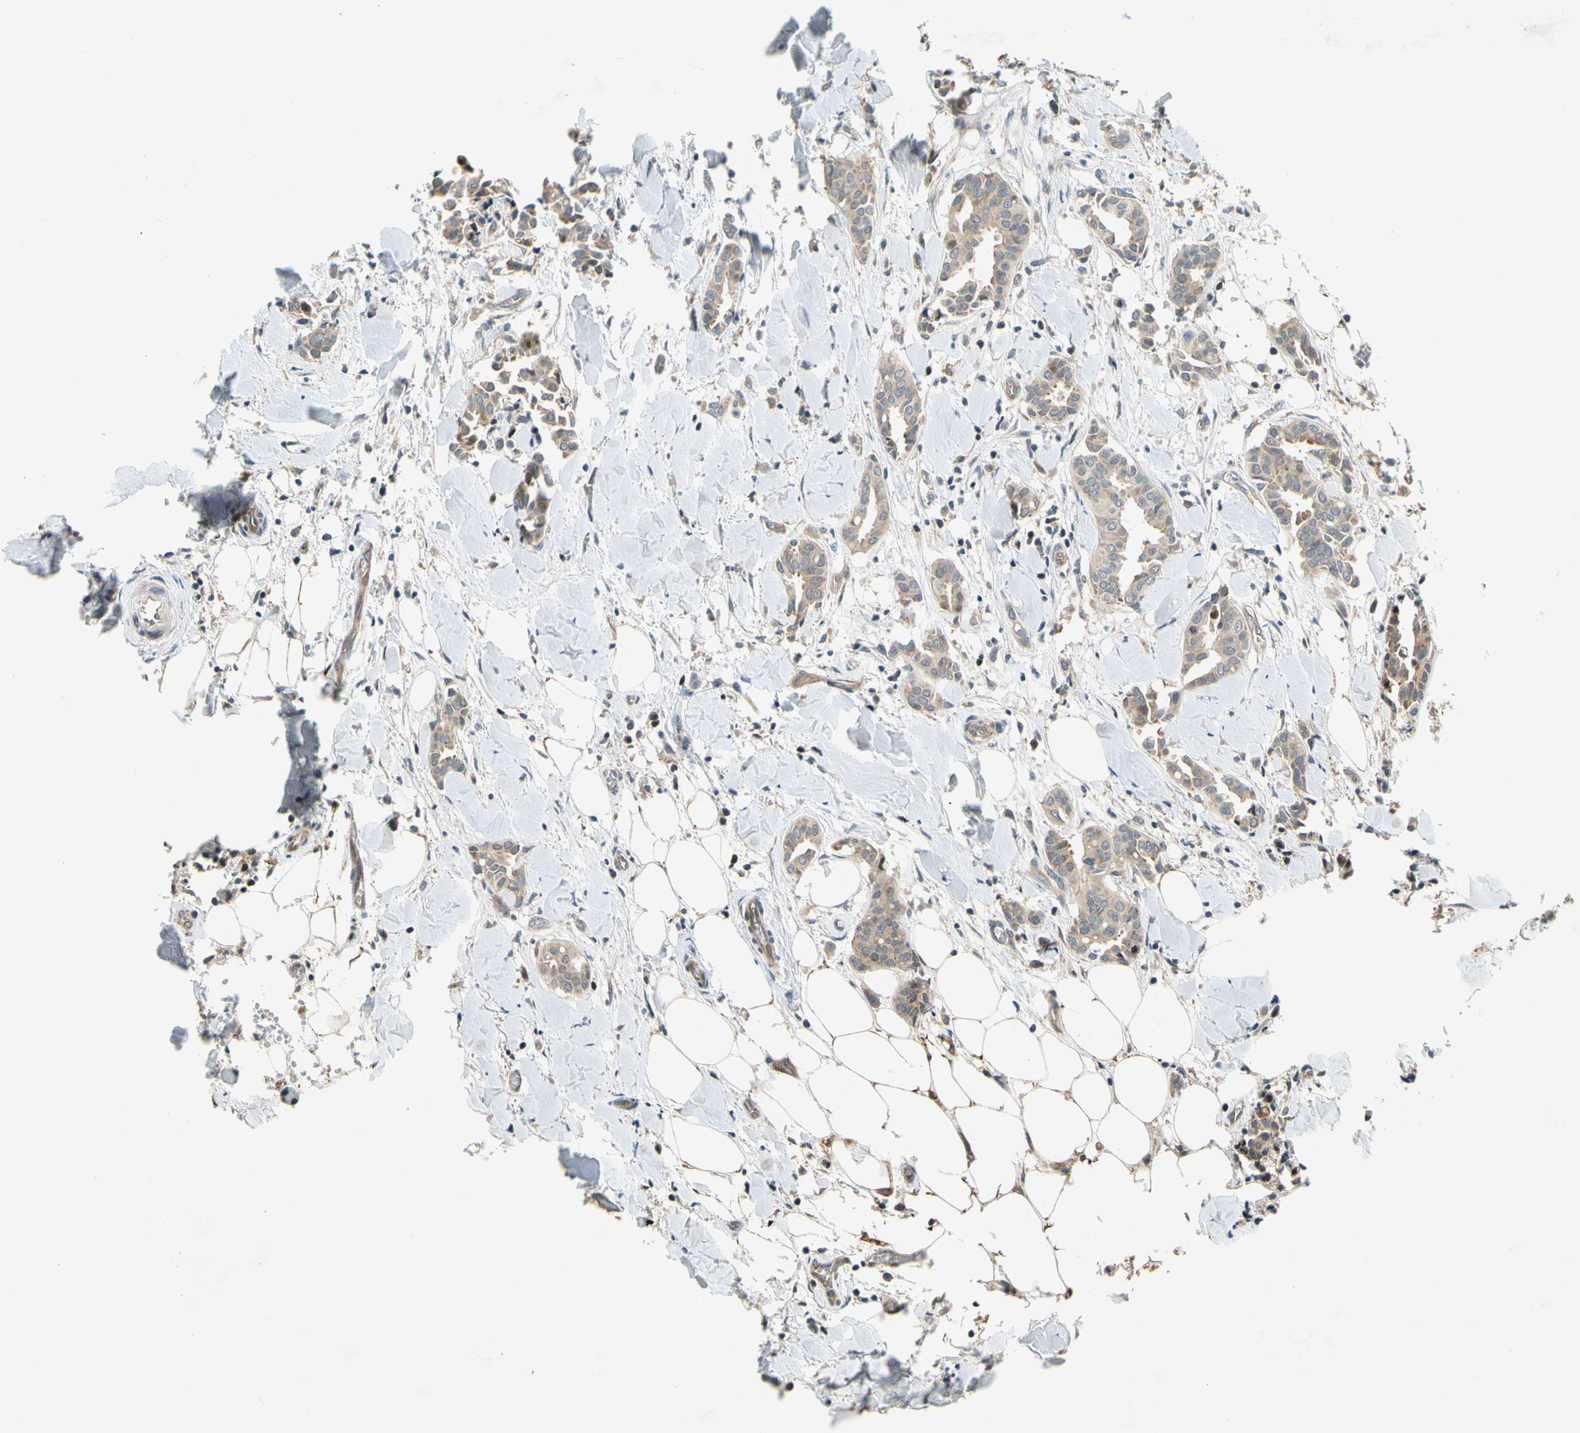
{"staining": {"intensity": "weak", "quantity": ">75%", "location": "cytoplasmic/membranous"}, "tissue": "head and neck cancer", "cell_type": "Tumor cells", "image_type": "cancer", "snomed": [{"axis": "morphology", "description": "Adenocarcinoma, NOS"}, {"axis": "topography", "description": "Salivary gland"}, {"axis": "topography", "description": "Head-Neck"}], "caption": "Weak cytoplasmic/membranous protein staining is present in approximately >75% of tumor cells in head and neck cancer (adenocarcinoma).", "gene": "GATD1", "patient": {"sex": "female", "age": 59}}